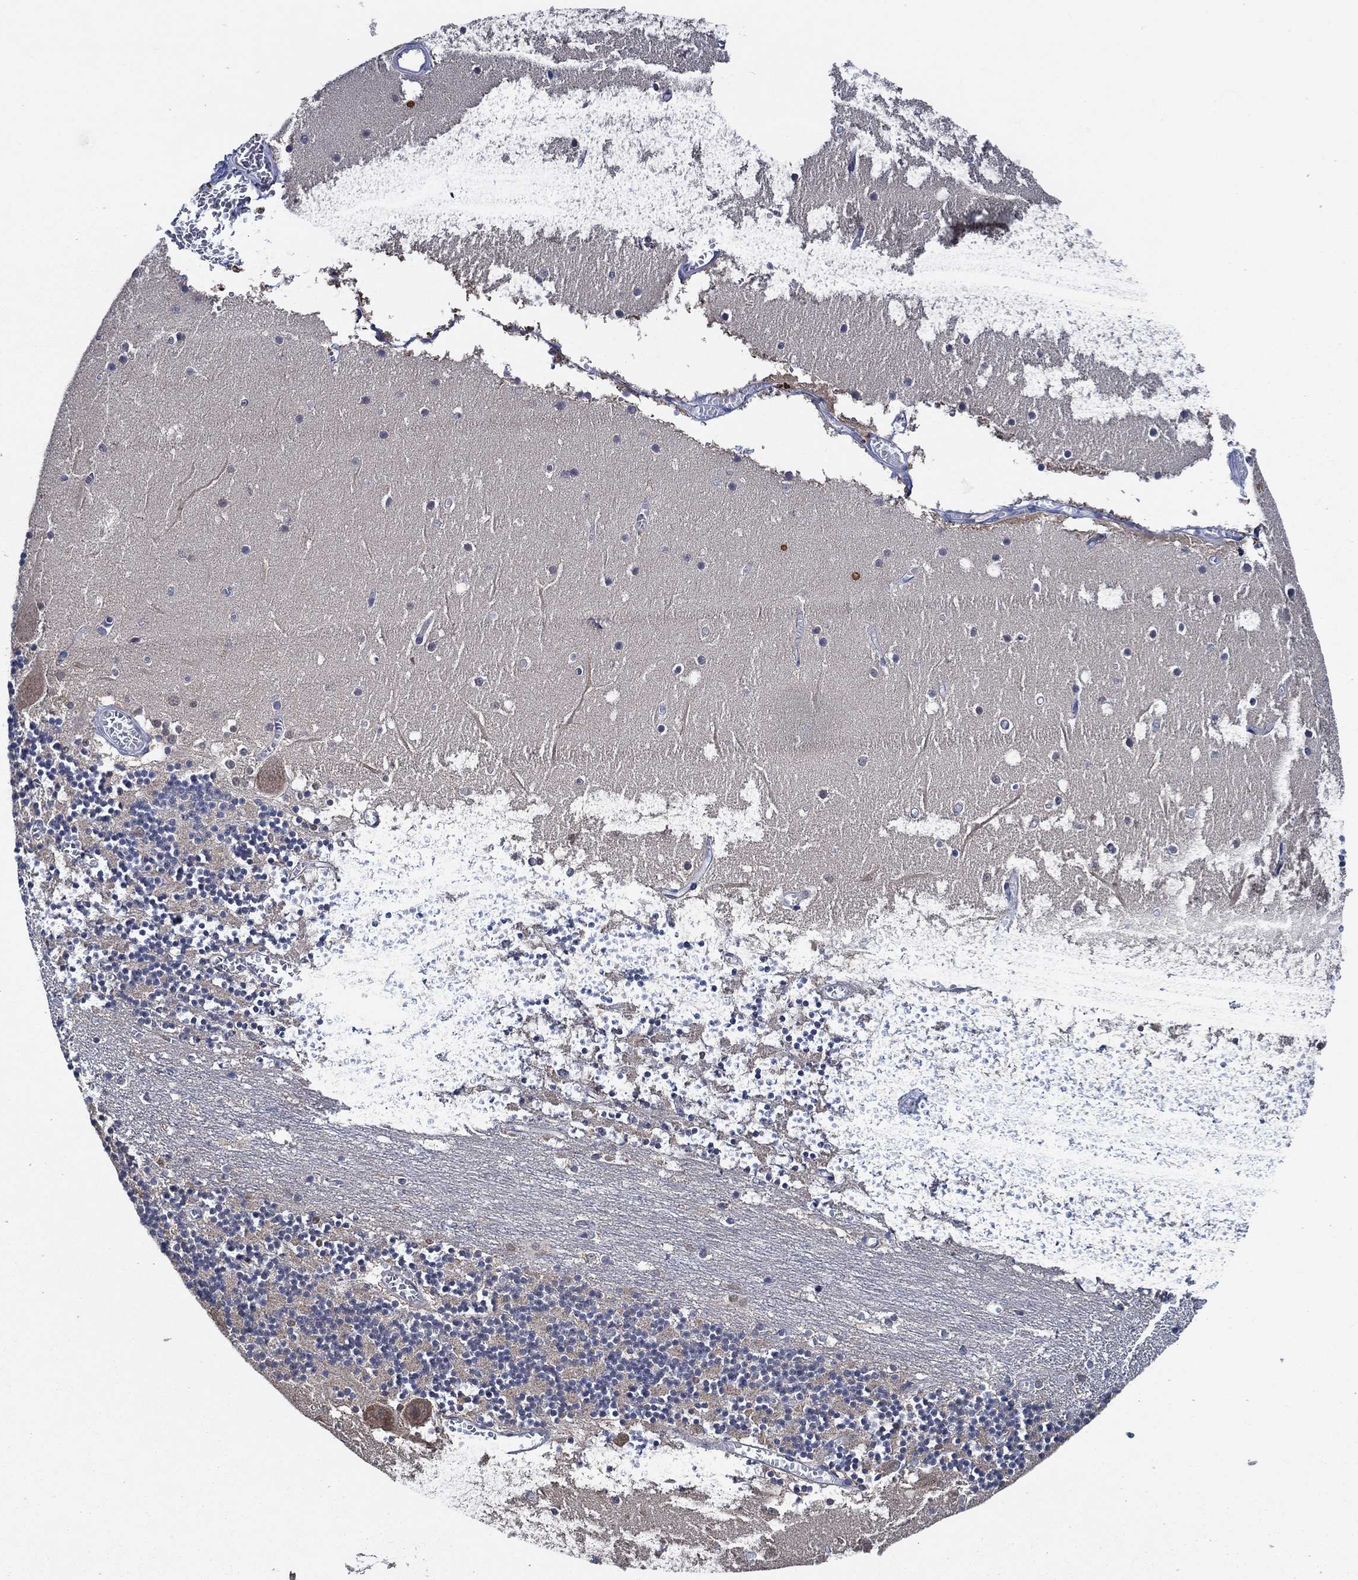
{"staining": {"intensity": "weak", "quantity": "25%-75%", "location": "cytoplasmic/membranous"}, "tissue": "cerebellum", "cell_type": "Cells in granular layer", "image_type": "normal", "snomed": [{"axis": "morphology", "description": "Normal tissue, NOS"}, {"axis": "topography", "description": "Cerebellum"}], "caption": "Brown immunohistochemical staining in normal human cerebellum reveals weak cytoplasmic/membranous staining in approximately 25%-75% of cells in granular layer. The staining was performed using DAB (3,3'-diaminobenzidine), with brown indicating positive protein expression. Nuclei are stained blue with hematoxylin.", "gene": "DACT1", "patient": {"sex": "female", "age": 28}}